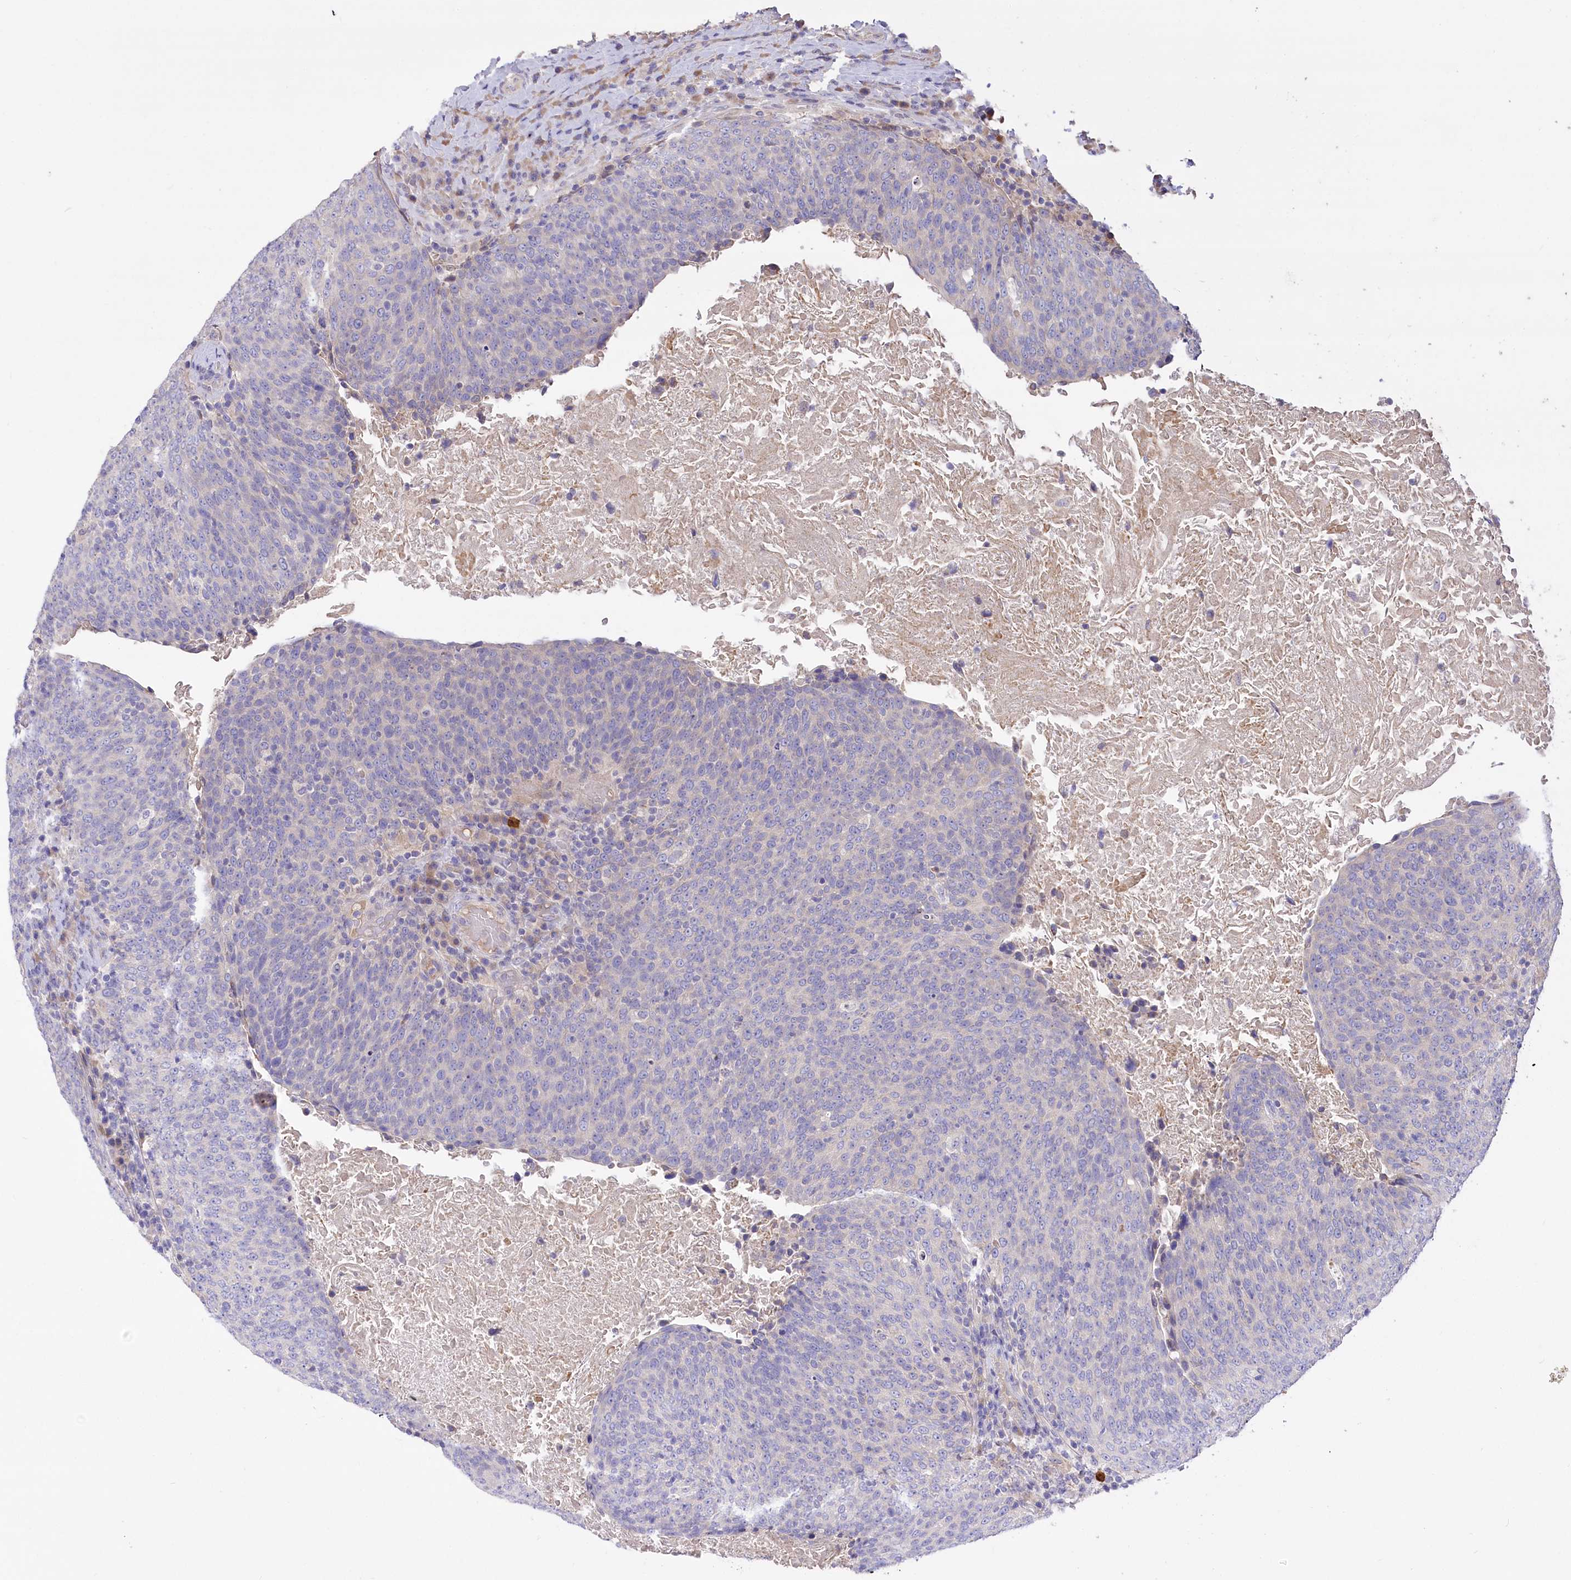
{"staining": {"intensity": "negative", "quantity": "none", "location": "none"}, "tissue": "head and neck cancer", "cell_type": "Tumor cells", "image_type": "cancer", "snomed": [{"axis": "morphology", "description": "Squamous cell carcinoma, NOS"}, {"axis": "morphology", "description": "Squamous cell carcinoma, metastatic, NOS"}, {"axis": "topography", "description": "Lymph node"}, {"axis": "topography", "description": "Head-Neck"}], "caption": "Tumor cells are negative for protein expression in human metastatic squamous cell carcinoma (head and neck). (Stains: DAB immunohistochemistry with hematoxylin counter stain, Microscopy: brightfield microscopy at high magnification).", "gene": "PBLD", "patient": {"sex": "male", "age": 62}}